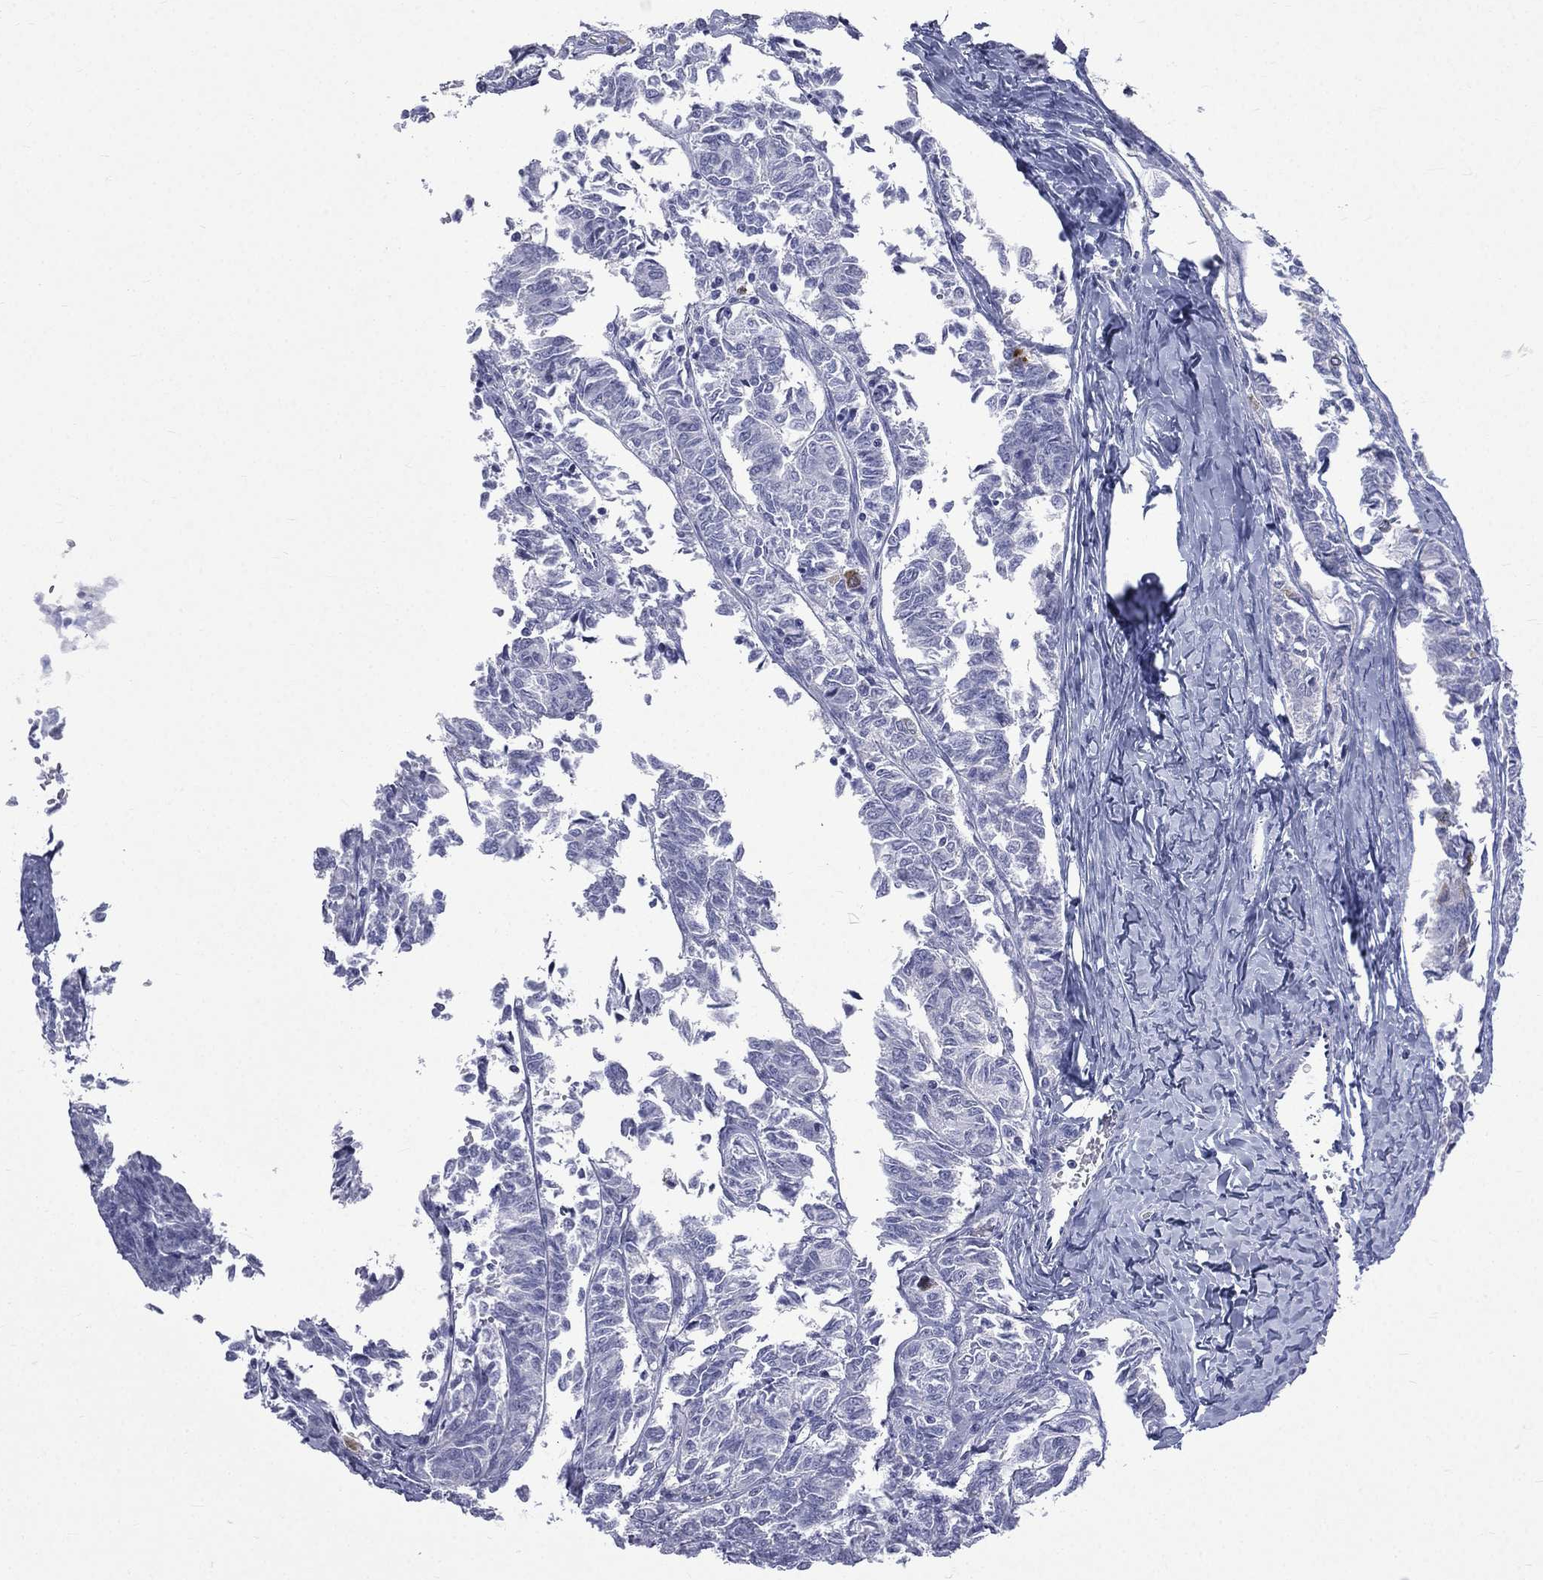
{"staining": {"intensity": "negative", "quantity": "none", "location": "none"}, "tissue": "ovarian cancer", "cell_type": "Tumor cells", "image_type": "cancer", "snomed": [{"axis": "morphology", "description": "Carcinoma, endometroid"}, {"axis": "topography", "description": "Ovary"}], "caption": "This image is of endometroid carcinoma (ovarian) stained with immunohistochemistry to label a protein in brown with the nuclei are counter-stained blue. There is no expression in tumor cells.", "gene": "CES2", "patient": {"sex": "female", "age": 80}}